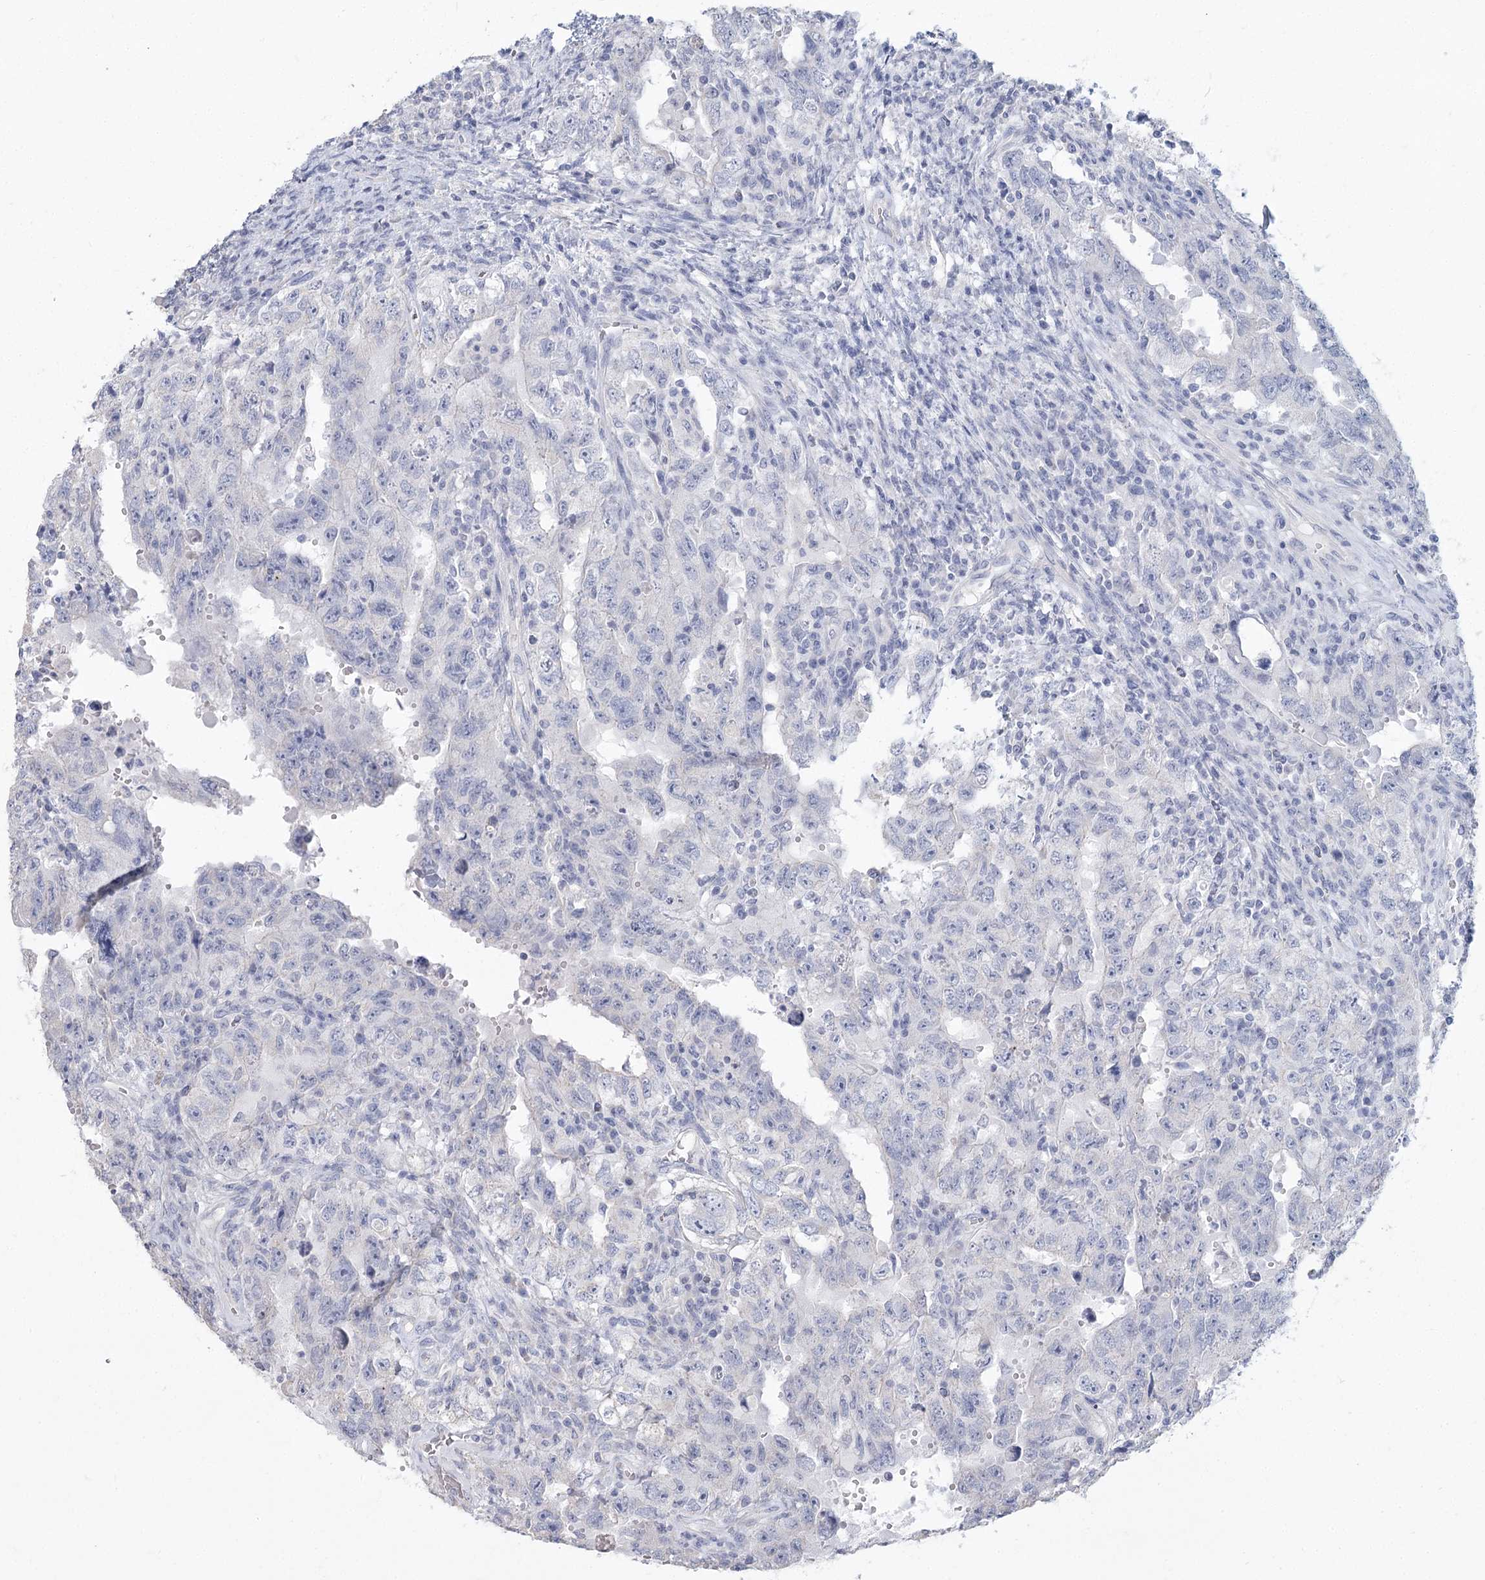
{"staining": {"intensity": "negative", "quantity": "none", "location": "none"}, "tissue": "testis cancer", "cell_type": "Tumor cells", "image_type": "cancer", "snomed": [{"axis": "morphology", "description": "Carcinoma, Embryonal, NOS"}, {"axis": "topography", "description": "Testis"}], "caption": "Histopathology image shows no significant protein positivity in tumor cells of testis cancer. Nuclei are stained in blue.", "gene": "CNTLN", "patient": {"sex": "male", "age": 26}}